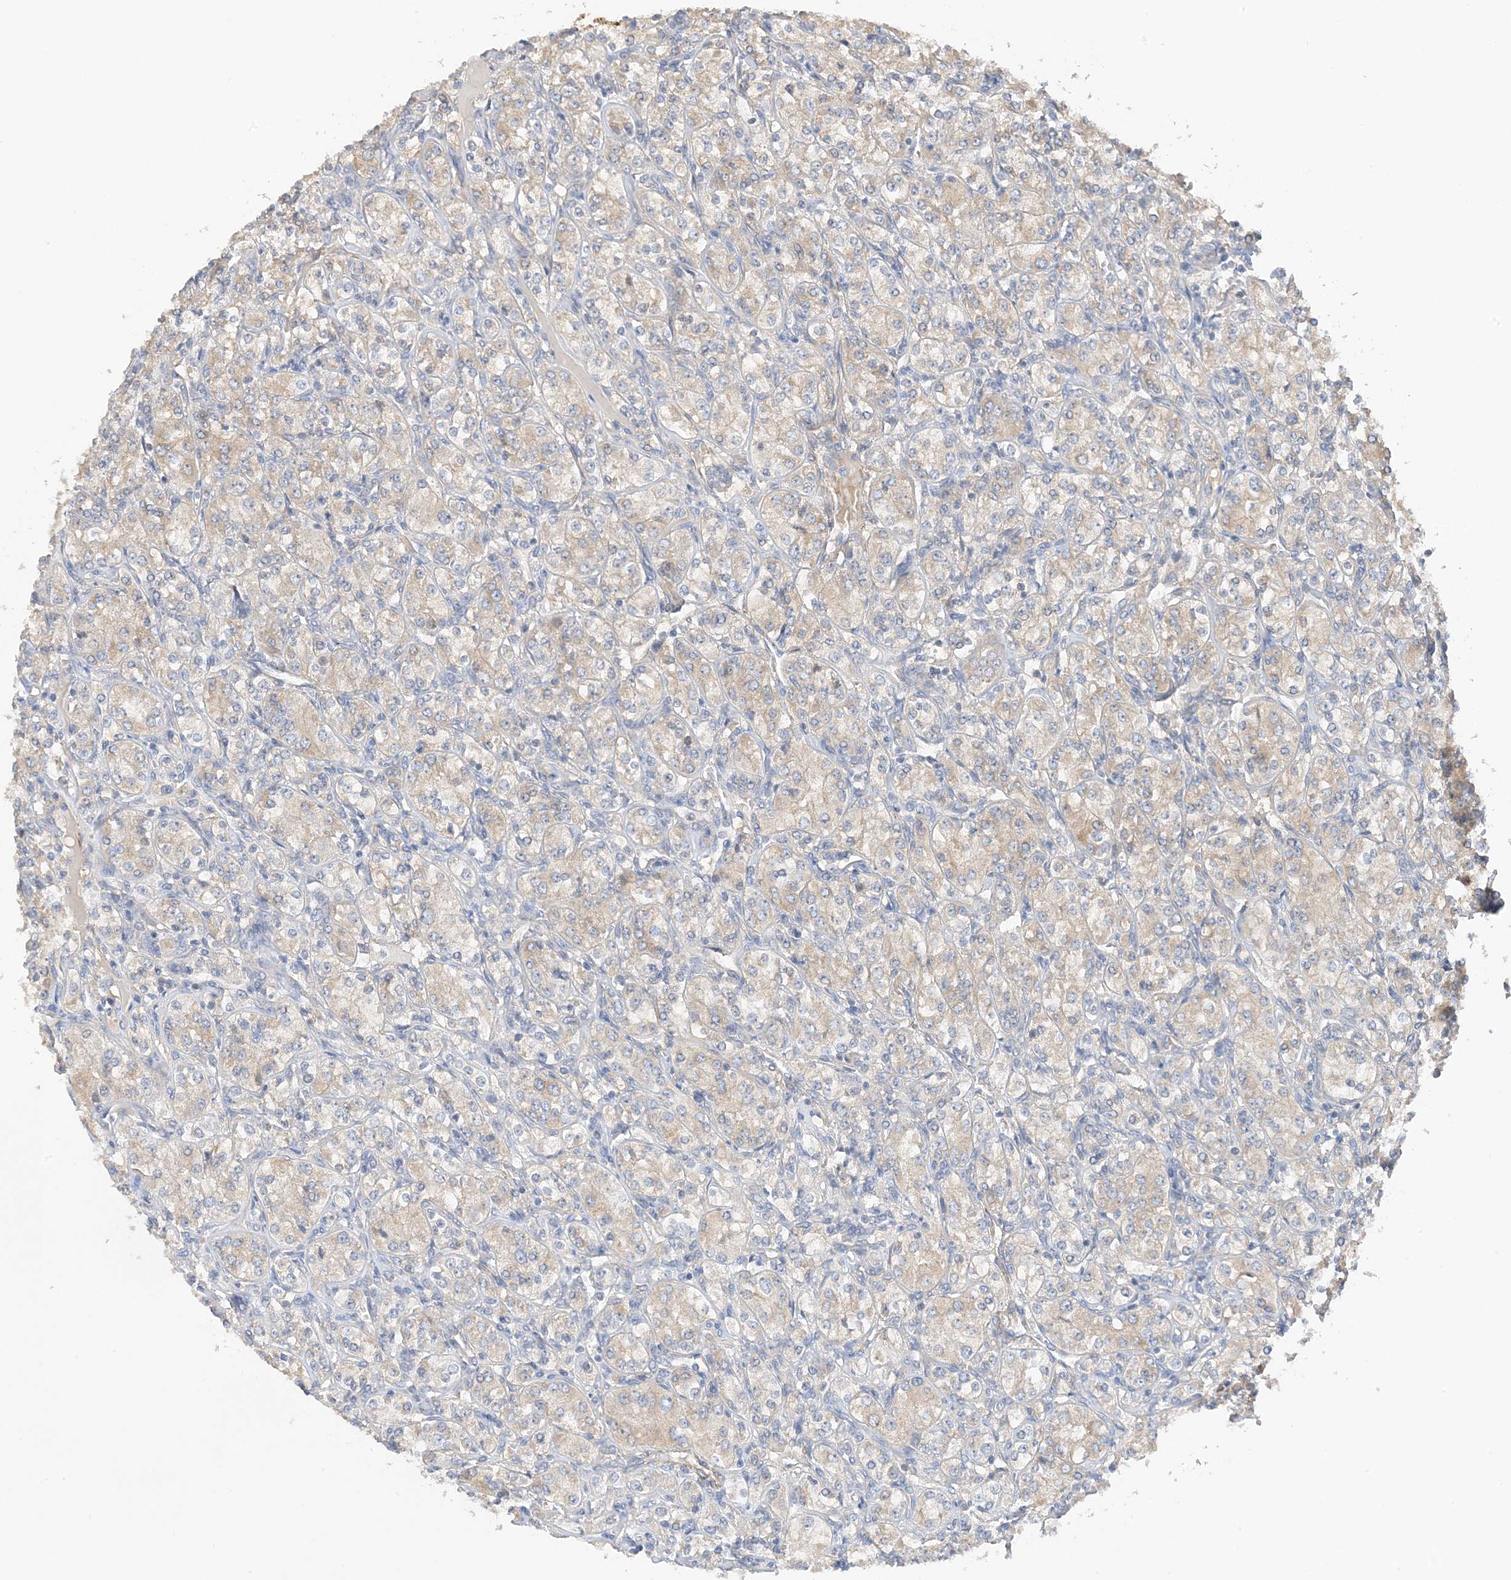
{"staining": {"intensity": "weak", "quantity": "25%-75%", "location": "cytoplasmic/membranous"}, "tissue": "renal cancer", "cell_type": "Tumor cells", "image_type": "cancer", "snomed": [{"axis": "morphology", "description": "Adenocarcinoma, NOS"}, {"axis": "topography", "description": "Kidney"}], "caption": "Immunohistochemistry (IHC) staining of renal adenocarcinoma, which reveals low levels of weak cytoplasmic/membranous expression in about 25%-75% of tumor cells indicating weak cytoplasmic/membranous protein expression. The staining was performed using DAB (3,3'-diaminobenzidine) (brown) for protein detection and nuclei were counterstained in hematoxylin (blue).", "gene": "KIFBP", "patient": {"sex": "male", "age": 77}}